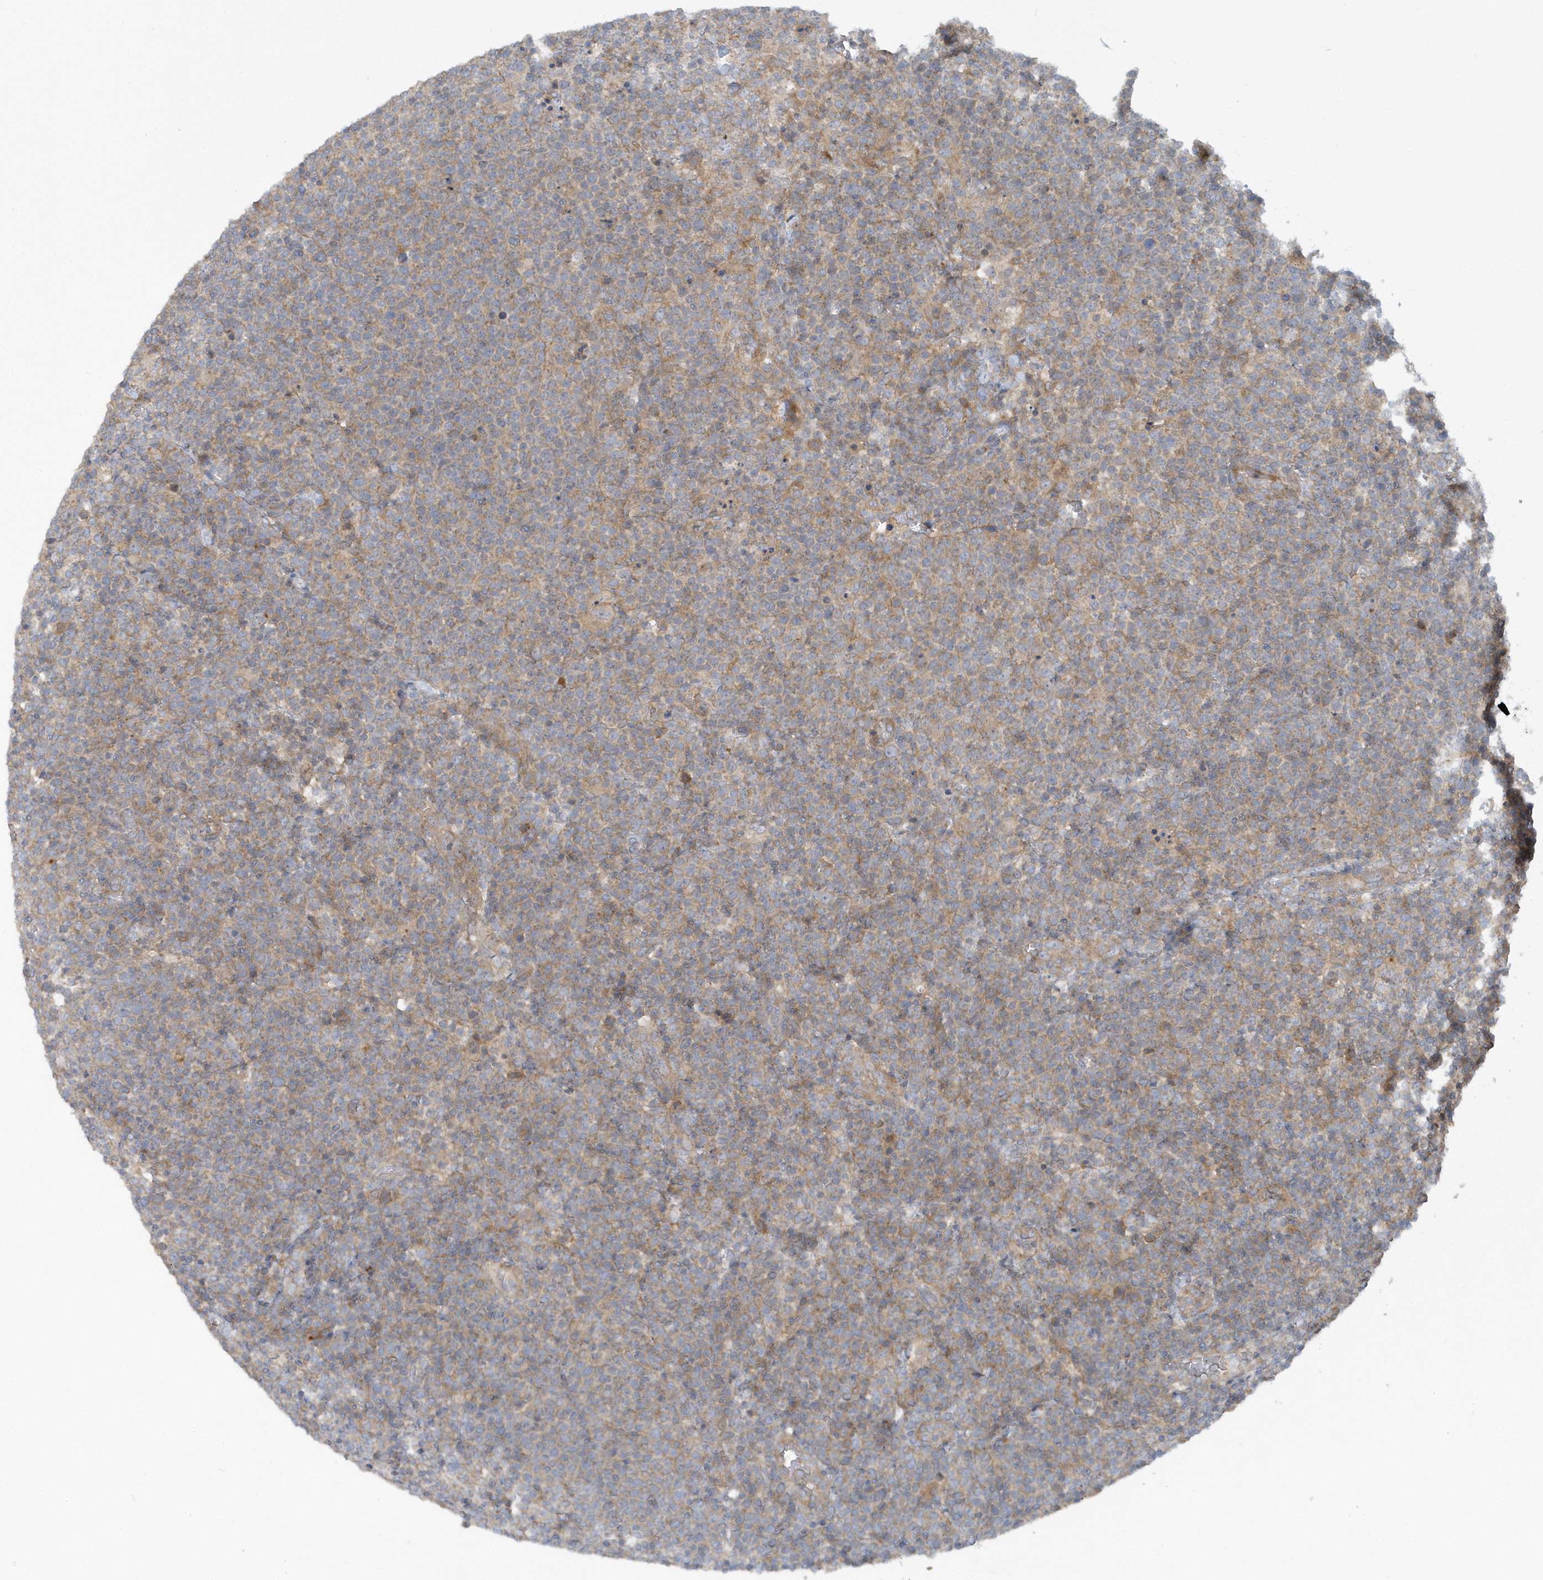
{"staining": {"intensity": "weak", "quantity": "25%-75%", "location": "cytoplasmic/membranous"}, "tissue": "lymphoma", "cell_type": "Tumor cells", "image_type": "cancer", "snomed": [{"axis": "morphology", "description": "Malignant lymphoma, non-Hodgkin's type, High grade"}, {"axis": "topography", "description": "Lymph node"}], "caption": "Malignant lymphoma, non-Hodgkin's type (high-grade) tissue displays weak cytoplasmic/membranous staining in about 25%-75% of tumor cells, visualized by immunohistochemistry.", "gene": "CNOT10", "patient": {"sex": "male", "age": 61}}